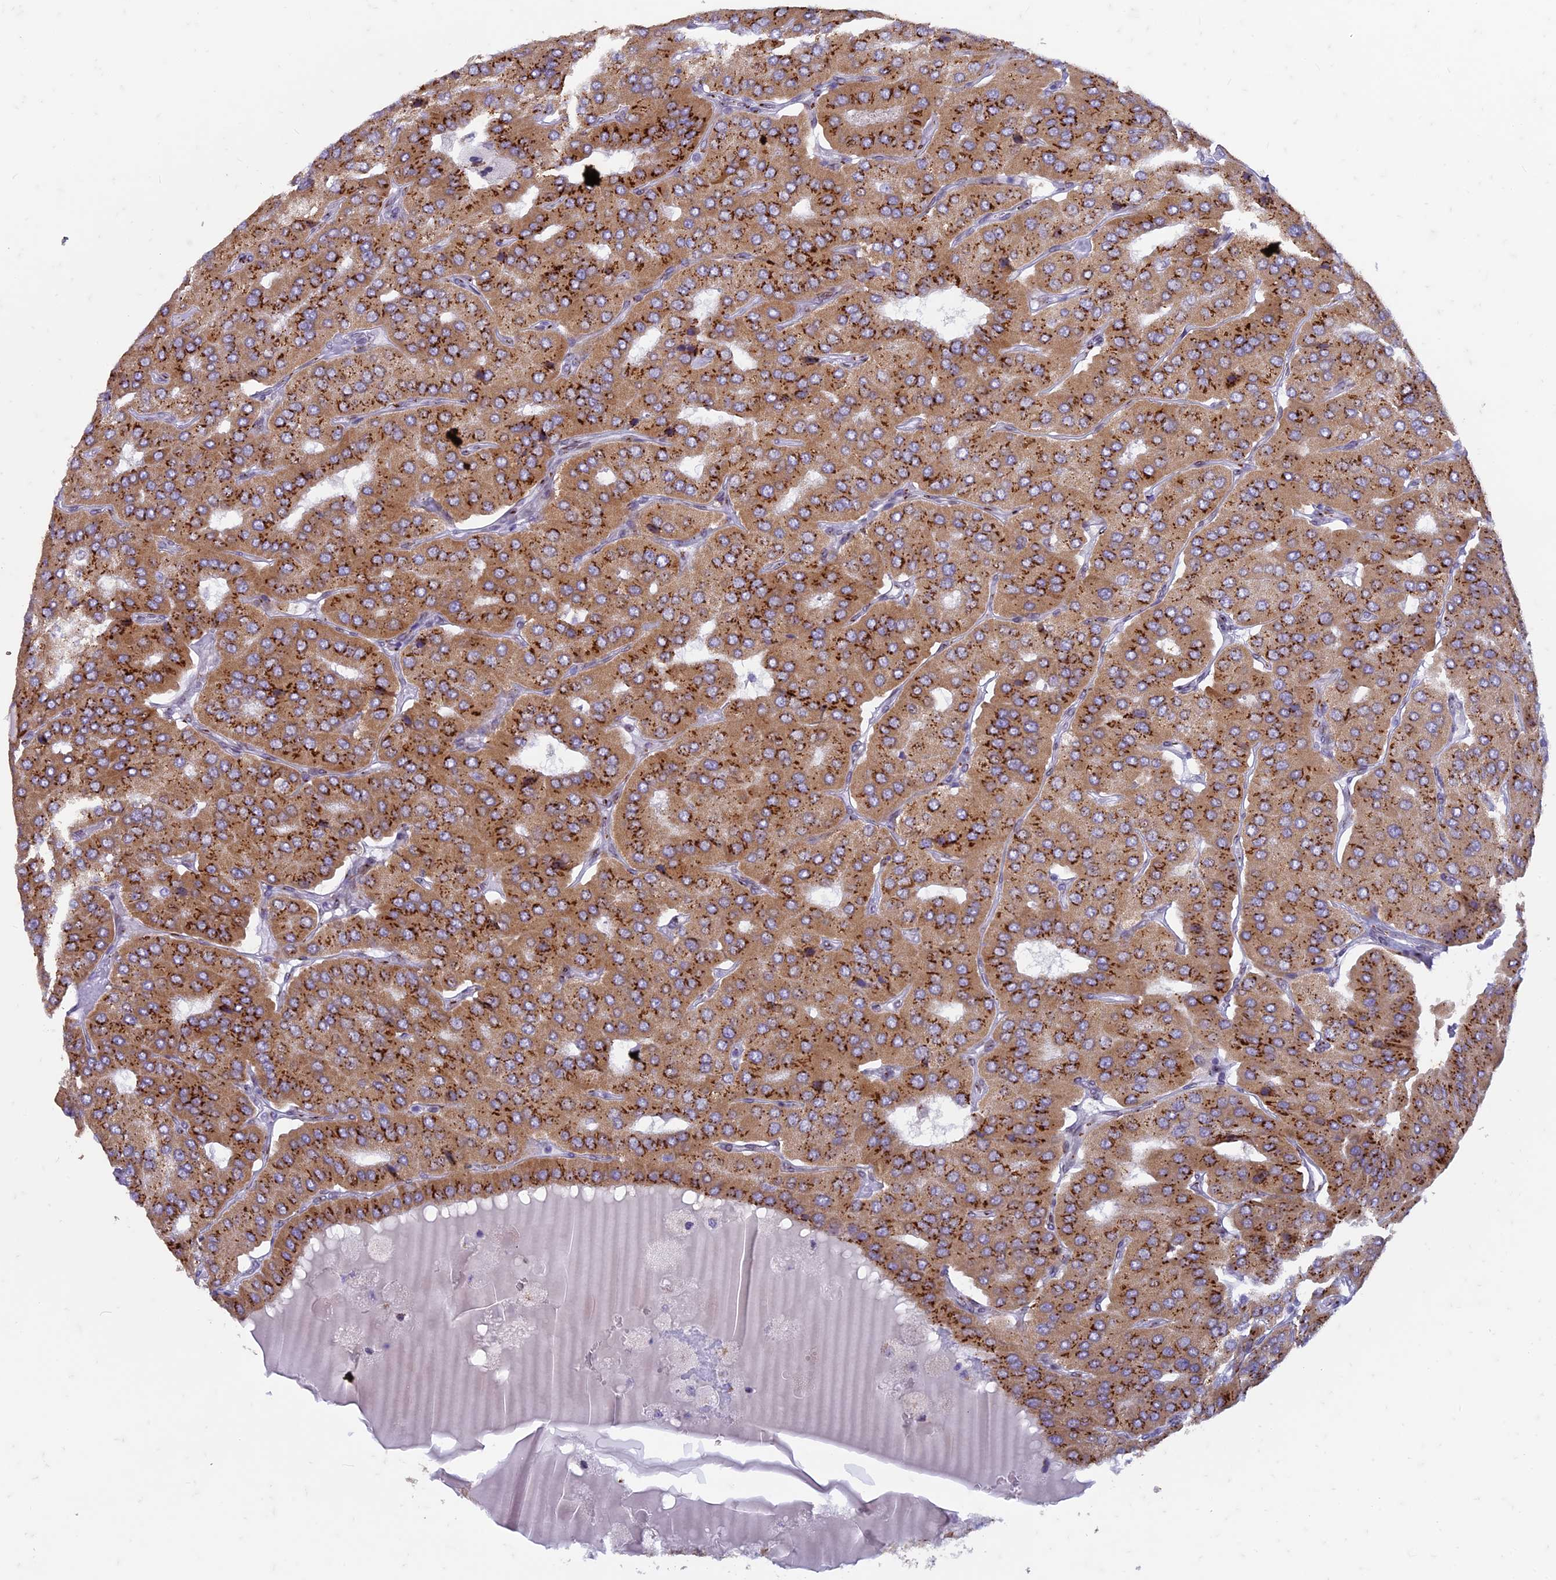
{"staining": {"intensity": "strong", "quantity": ">75%", "location": "cytoplasmic/membranous"}, "tissue": "parathyroid gland", "cell_type": "Glandular cells", "image_type": "normal", "snomed": [{"axis": "morphology", "description": "Normal tissue, NOS"}, {"axis": "morphology", "description": "Adenoma, NOS"}, {"axis": "topography", "description": "Parathyroid gland"}], "caption": "A brown stain highlights strong cytoplasmic/membranous staining of a protein in glandular cells of benign human parathyroid gland. The protein is stained brown, and the nuclei are stained in blue (DAB IHC with brightfield microscopy, high magnification).", "gene": "FAM3C", "patient": {"sex": "female", "age": 86}}